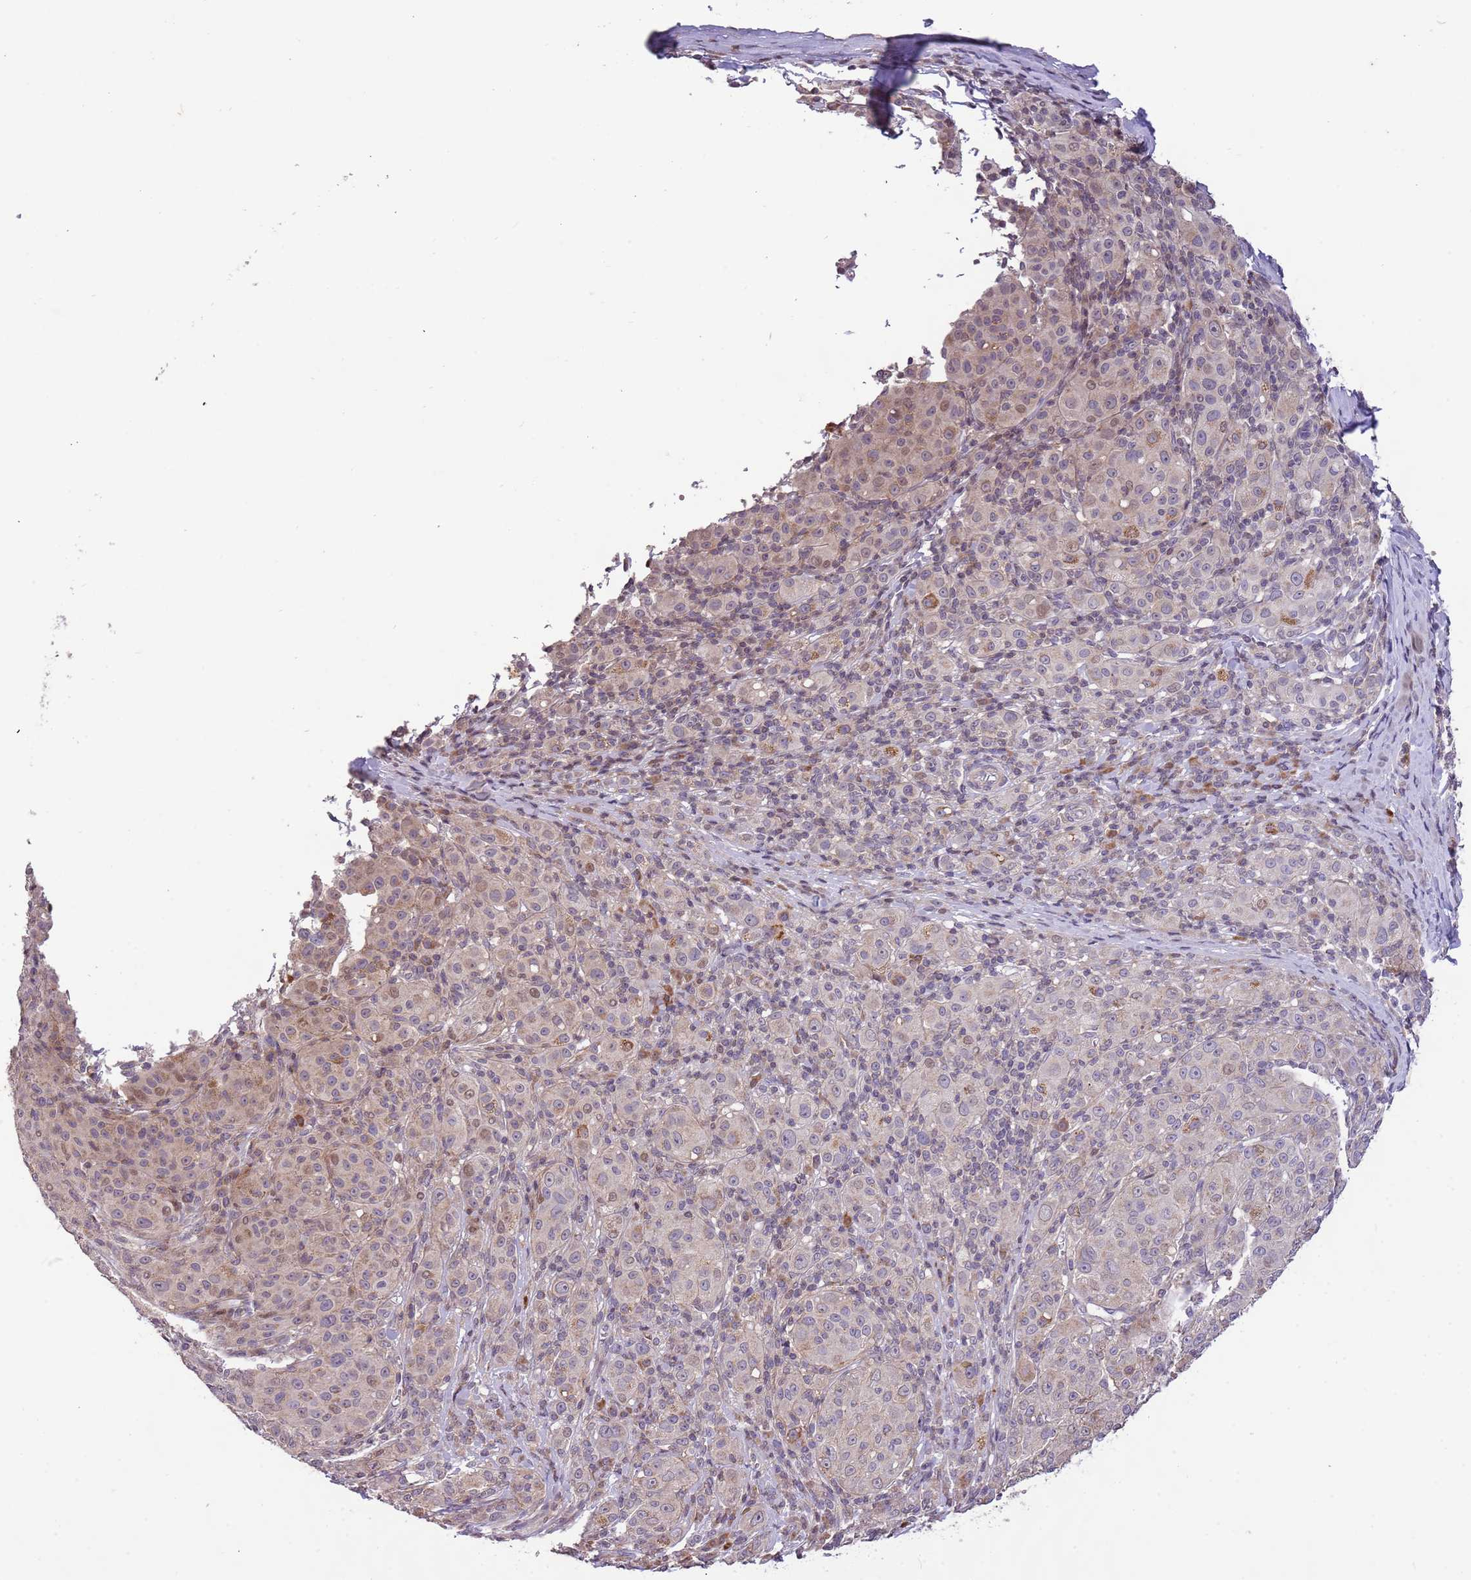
{"staining": {"intensity": "weak", "quantity": "<25%", "location": "cytoplasmic/membranous"}, "tissue": "melanoma", "cell_type": "Tumor cells", "image_type": "cancer", "snomed": [{"axis": "morphology", "description": "Malignant melanoma, NOS"}, {"axis": "topography", "description": "Skin"}], "caption": "The IHC photomicrograph has no significant positivity in tumor cells of malignant melanoma tissue.", "gene": "SLC16A4", "patient": {"sex": "female", "age": 52}}